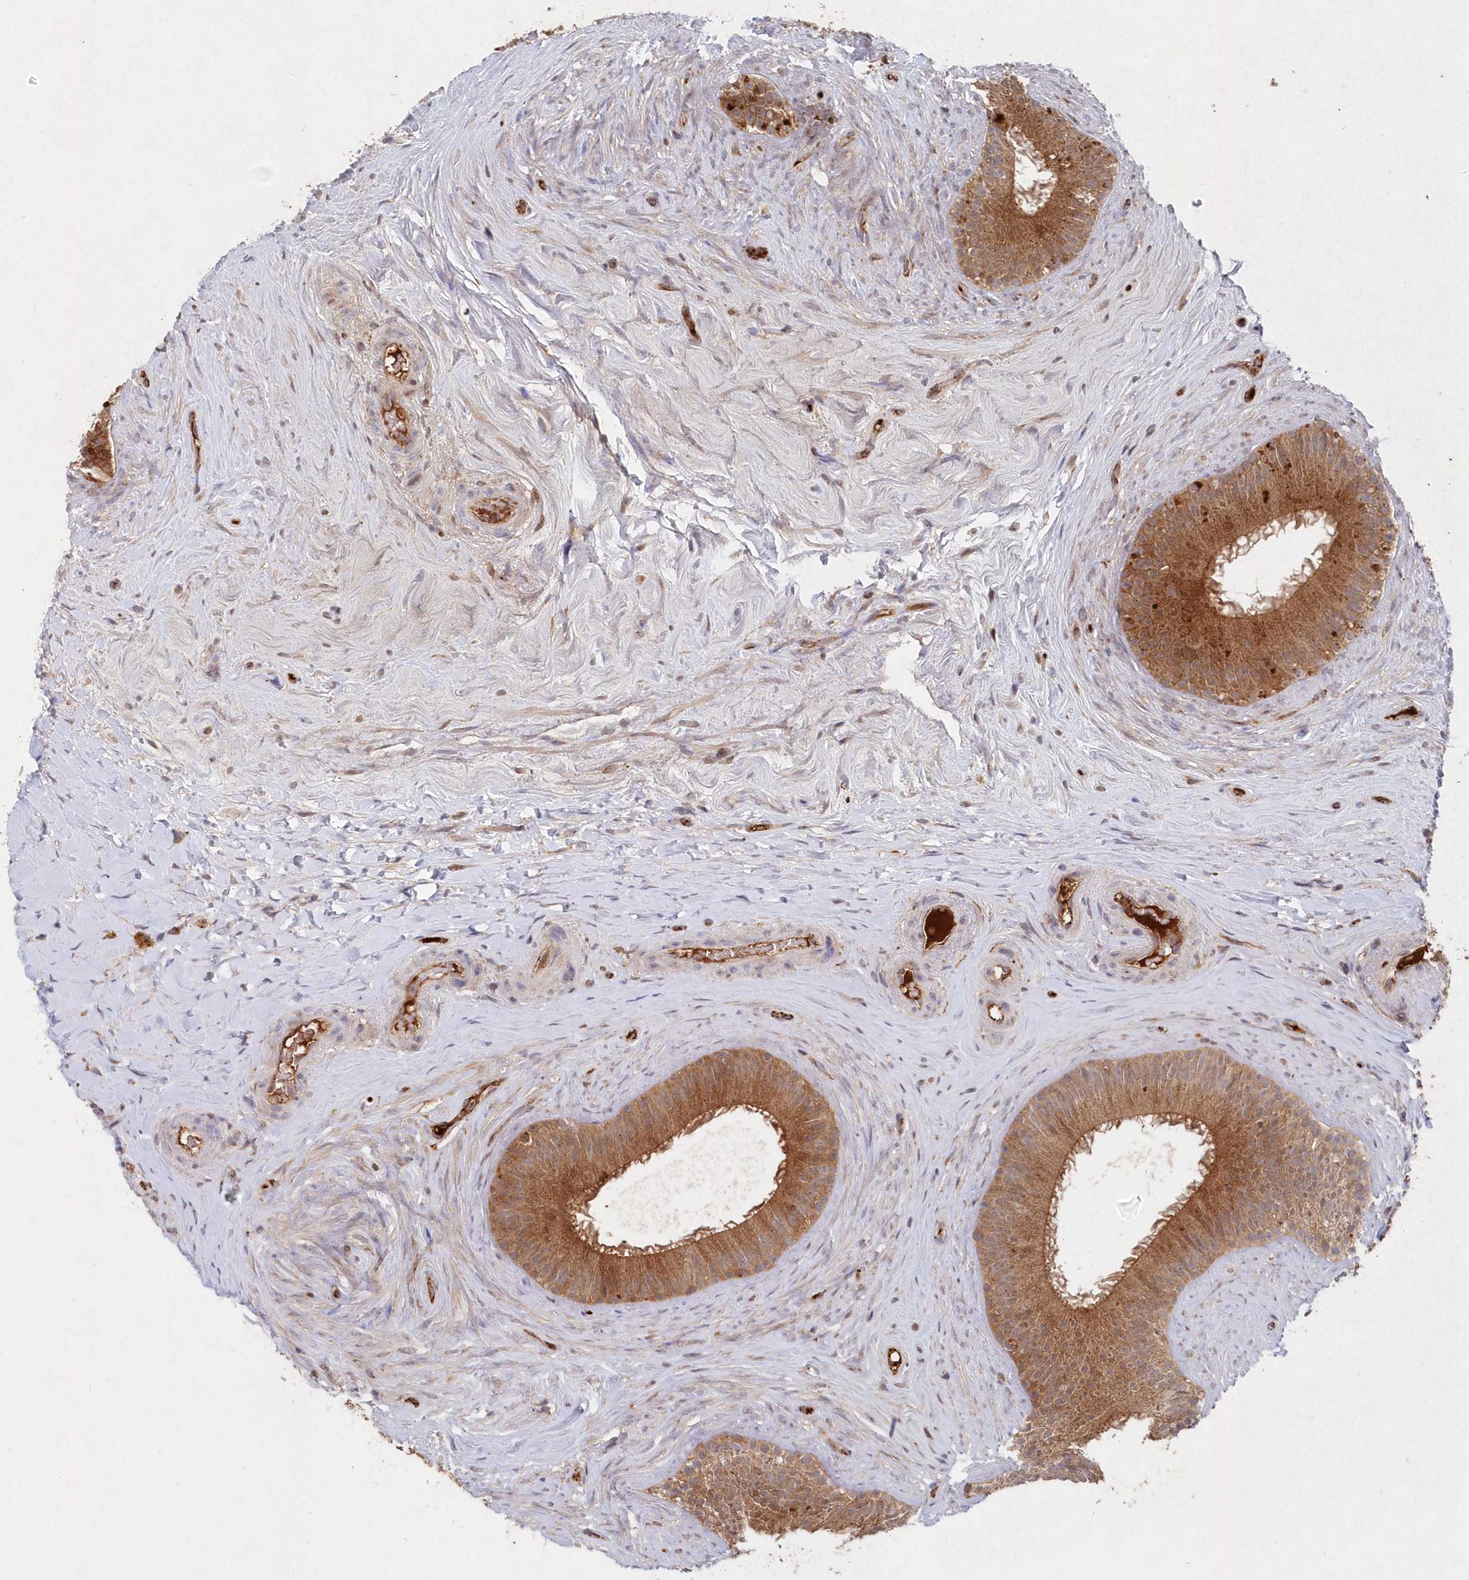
{"staining": {"intensity": "moderate", "quantity": ">75%", "location": "cytoplasmic/membranous"}, "tissue": "epididymis", "cell_type": "Glandular cells", "image_type": "normal", "snomed": [{"axis": "morphology", "description": "Normal tissue, NOS"}, {"axis": "topography", "description": "Epididymis"}], "caption": "DAB (3,3'-diaminobenzidine) immunohistochemical staining of unremarkable epididymis reveals moderate cytoplasmic/membranous protein staining in approximately >75% of glandular cells.", "gene": "ABHD14B", "patient": {"sex": "male", "age": 84}}